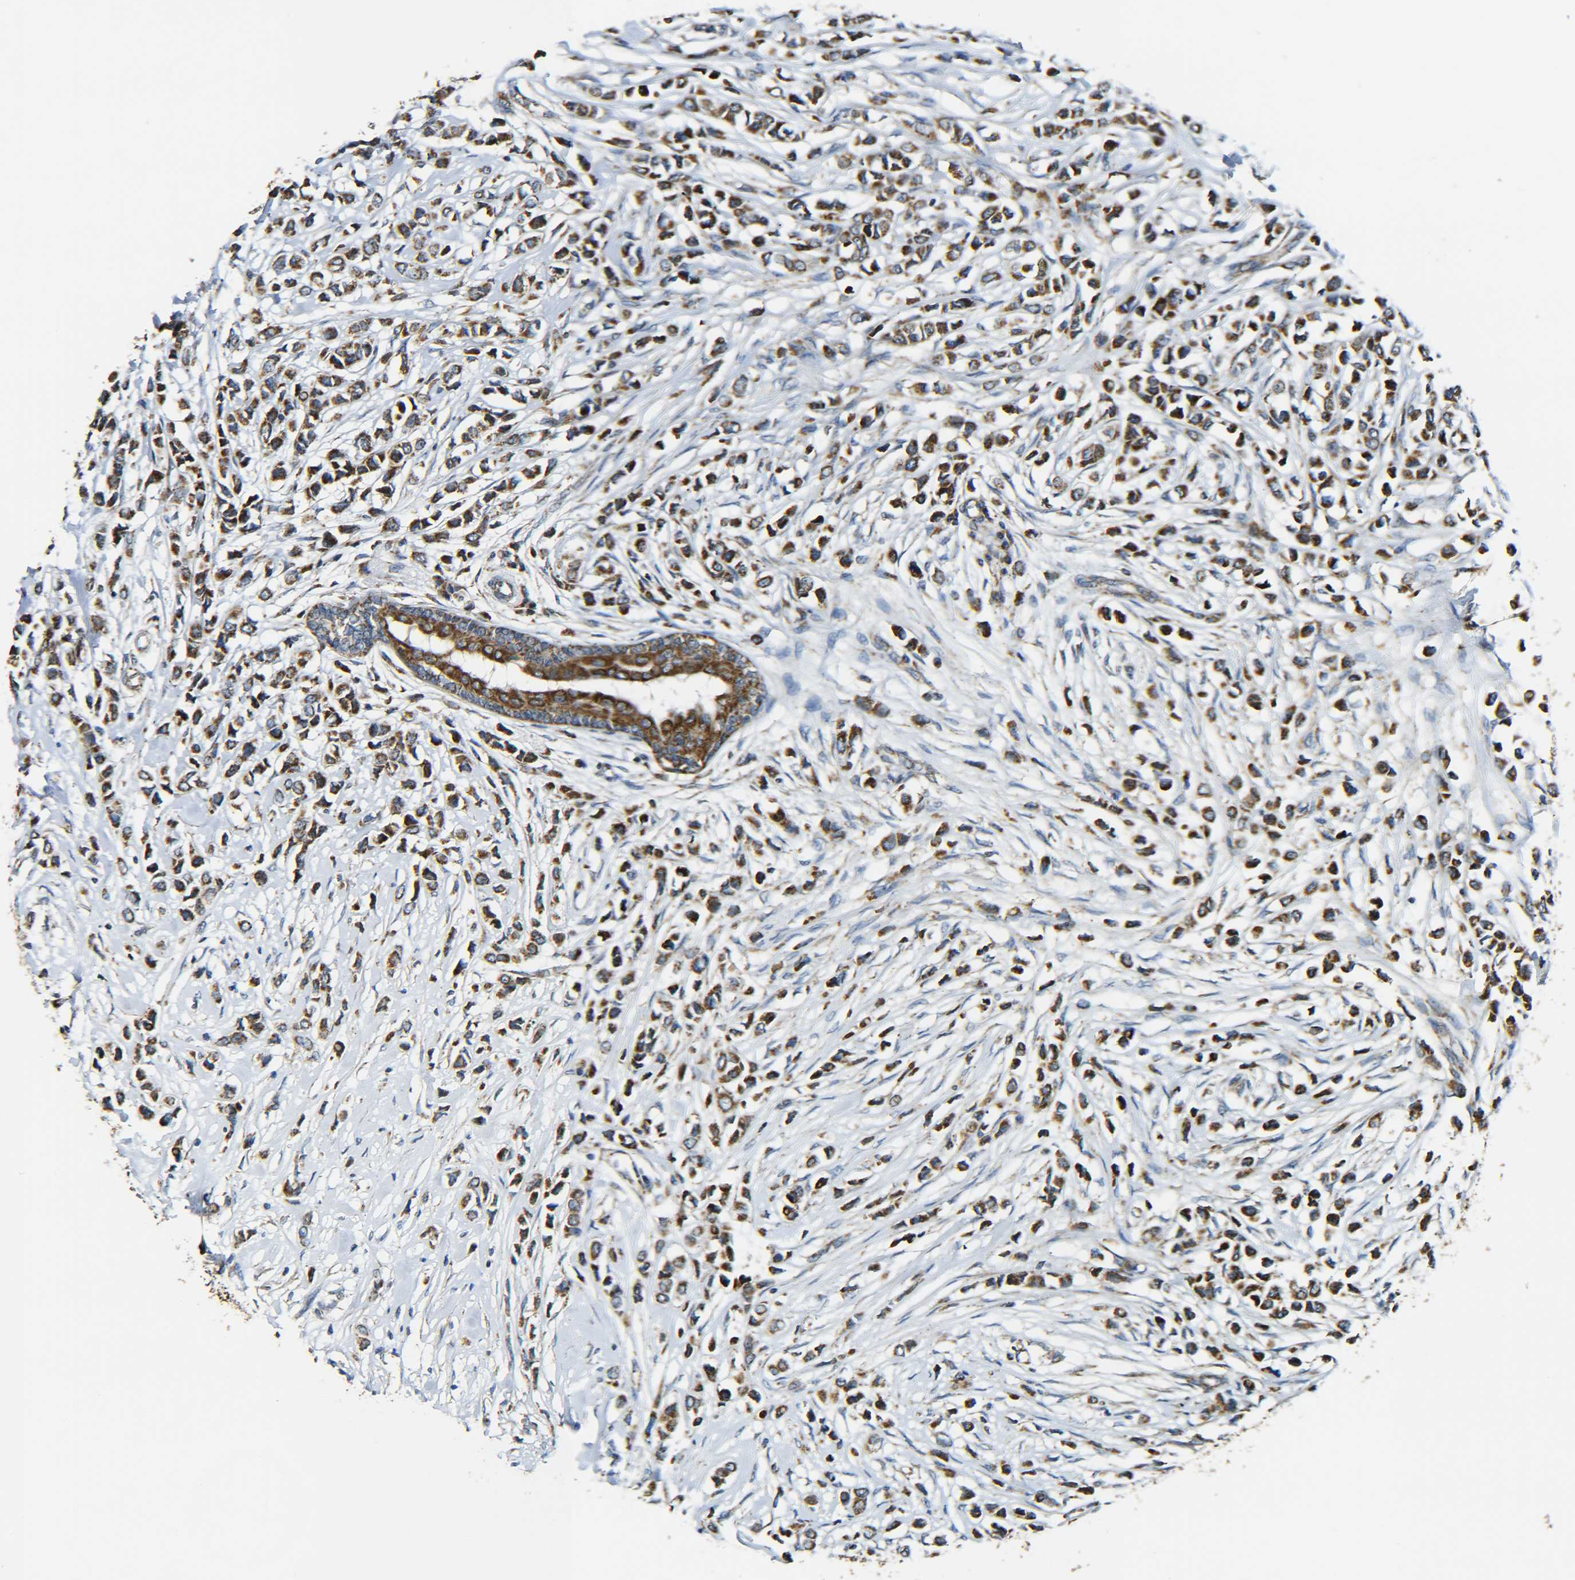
{"staining": {"intensity": "strong", "quantity": ">75%", "location": "cytoplasmic/membranous"}, "tissue": "breast cancer", "cell_type": "Tumor cells", "image_type": "cancer", "snomed": [{"axis": "morphology", "description": "Lobular carcinoma"}, {"axis": "topography", "description": "Breast"}], "caption": "Immunohistochemical staining of breast lobular carcinoma reveals high levels of strong cytoplasmic/membranous protein positivity in approximately >75% of tumor cells.", "gene": "NR3C2", "patient": {"sex": "female", "age": 51}}